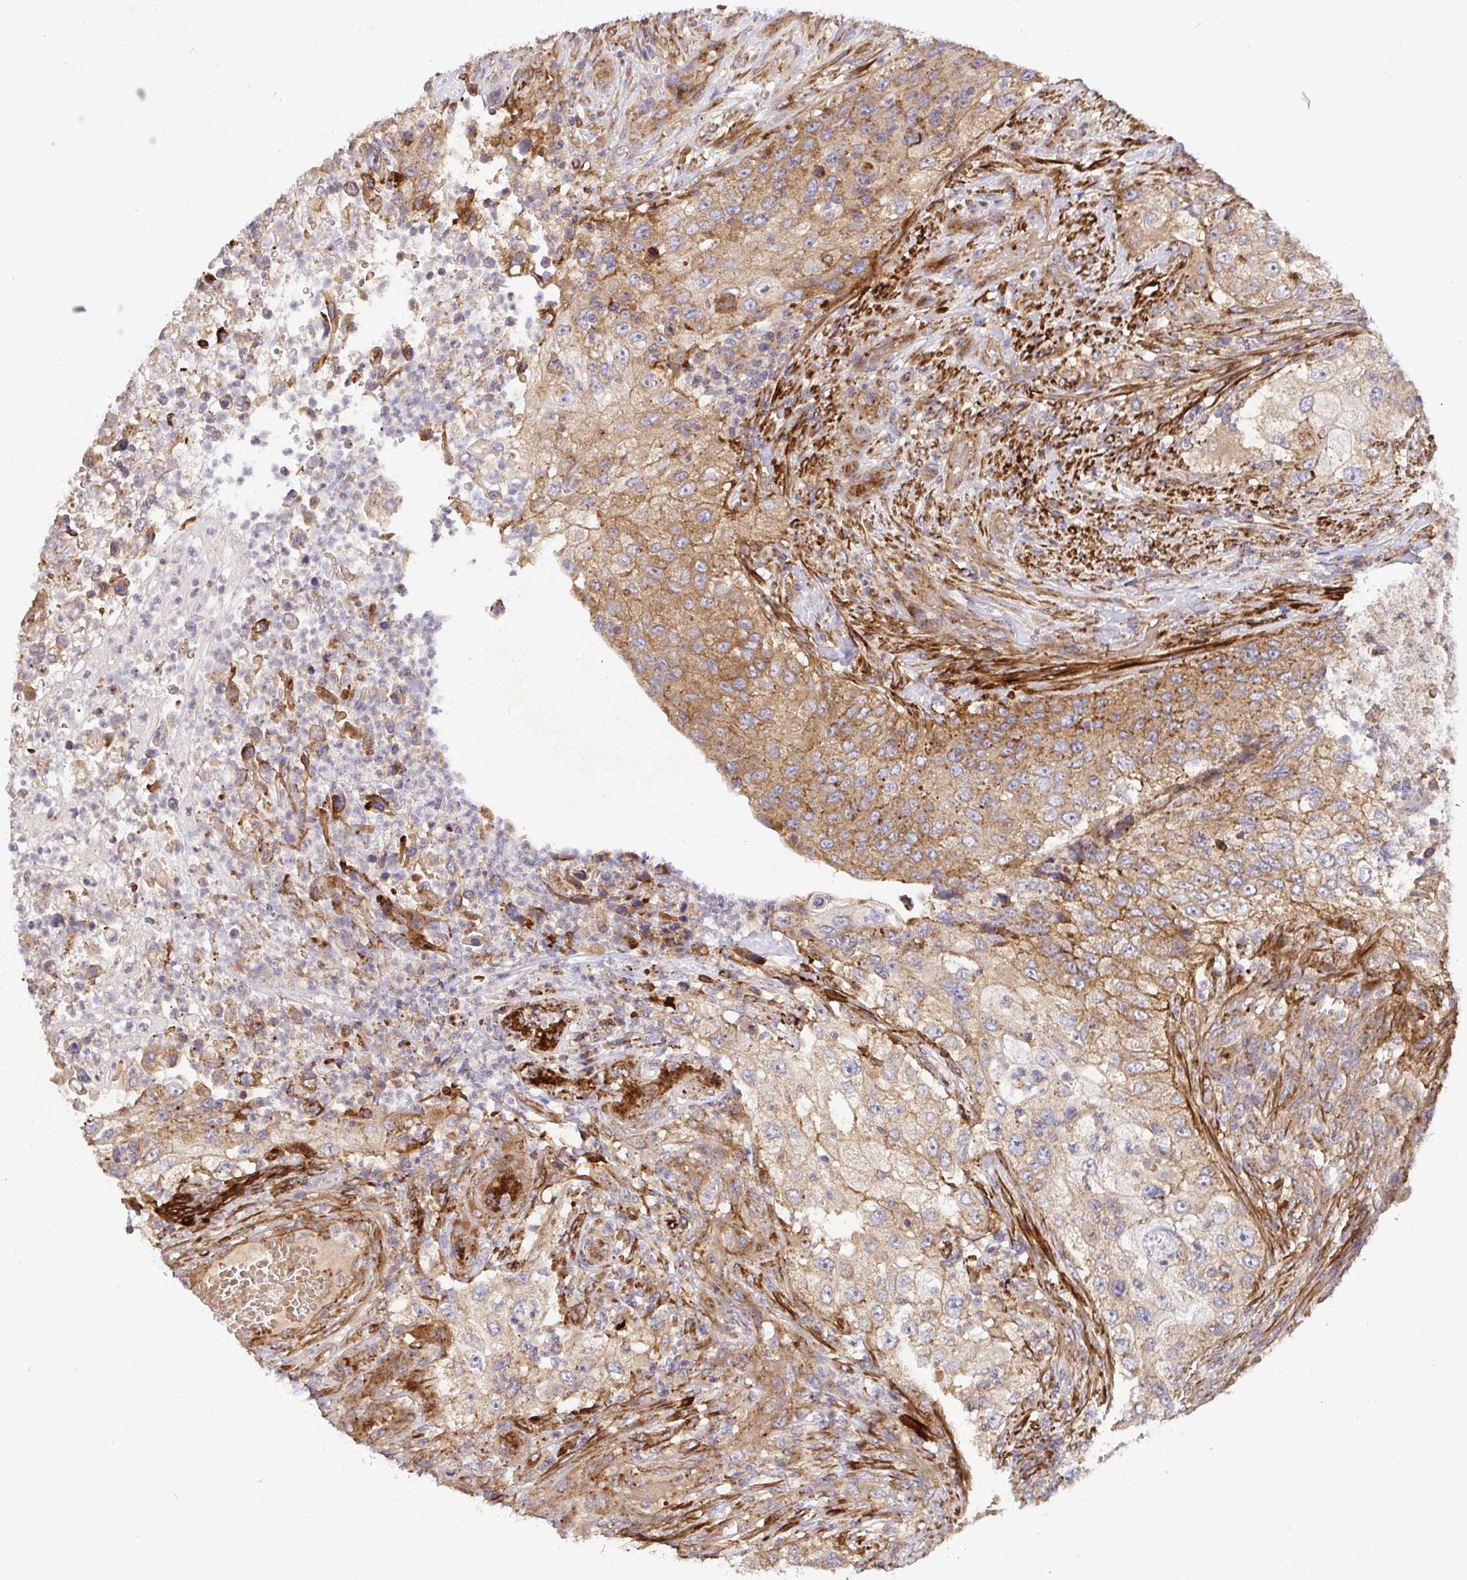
{"staining": {"intensity": "moderate", "quantity": ">75%", "location": "cytoplasmic/membranous"}, "tissue": "urothelial cancer", "cell_type": "Tumor cells", "image_type": "cancer", "snomed": [{"axis": "morphology", "description": "Urothelial carcinoma, High grade"}, {"axis": "topography", "description": "Urinary bladder"}], "caption": "Immunohistochemistry (DAB) staining of human high-grade urothelial carcinoma demonstrates moderate cytoplasmic/membranous protein staining in approximately >75% of tumor cells.", "gene": "TM9SF4", "patient": {"sex": "female", "age": 60}}